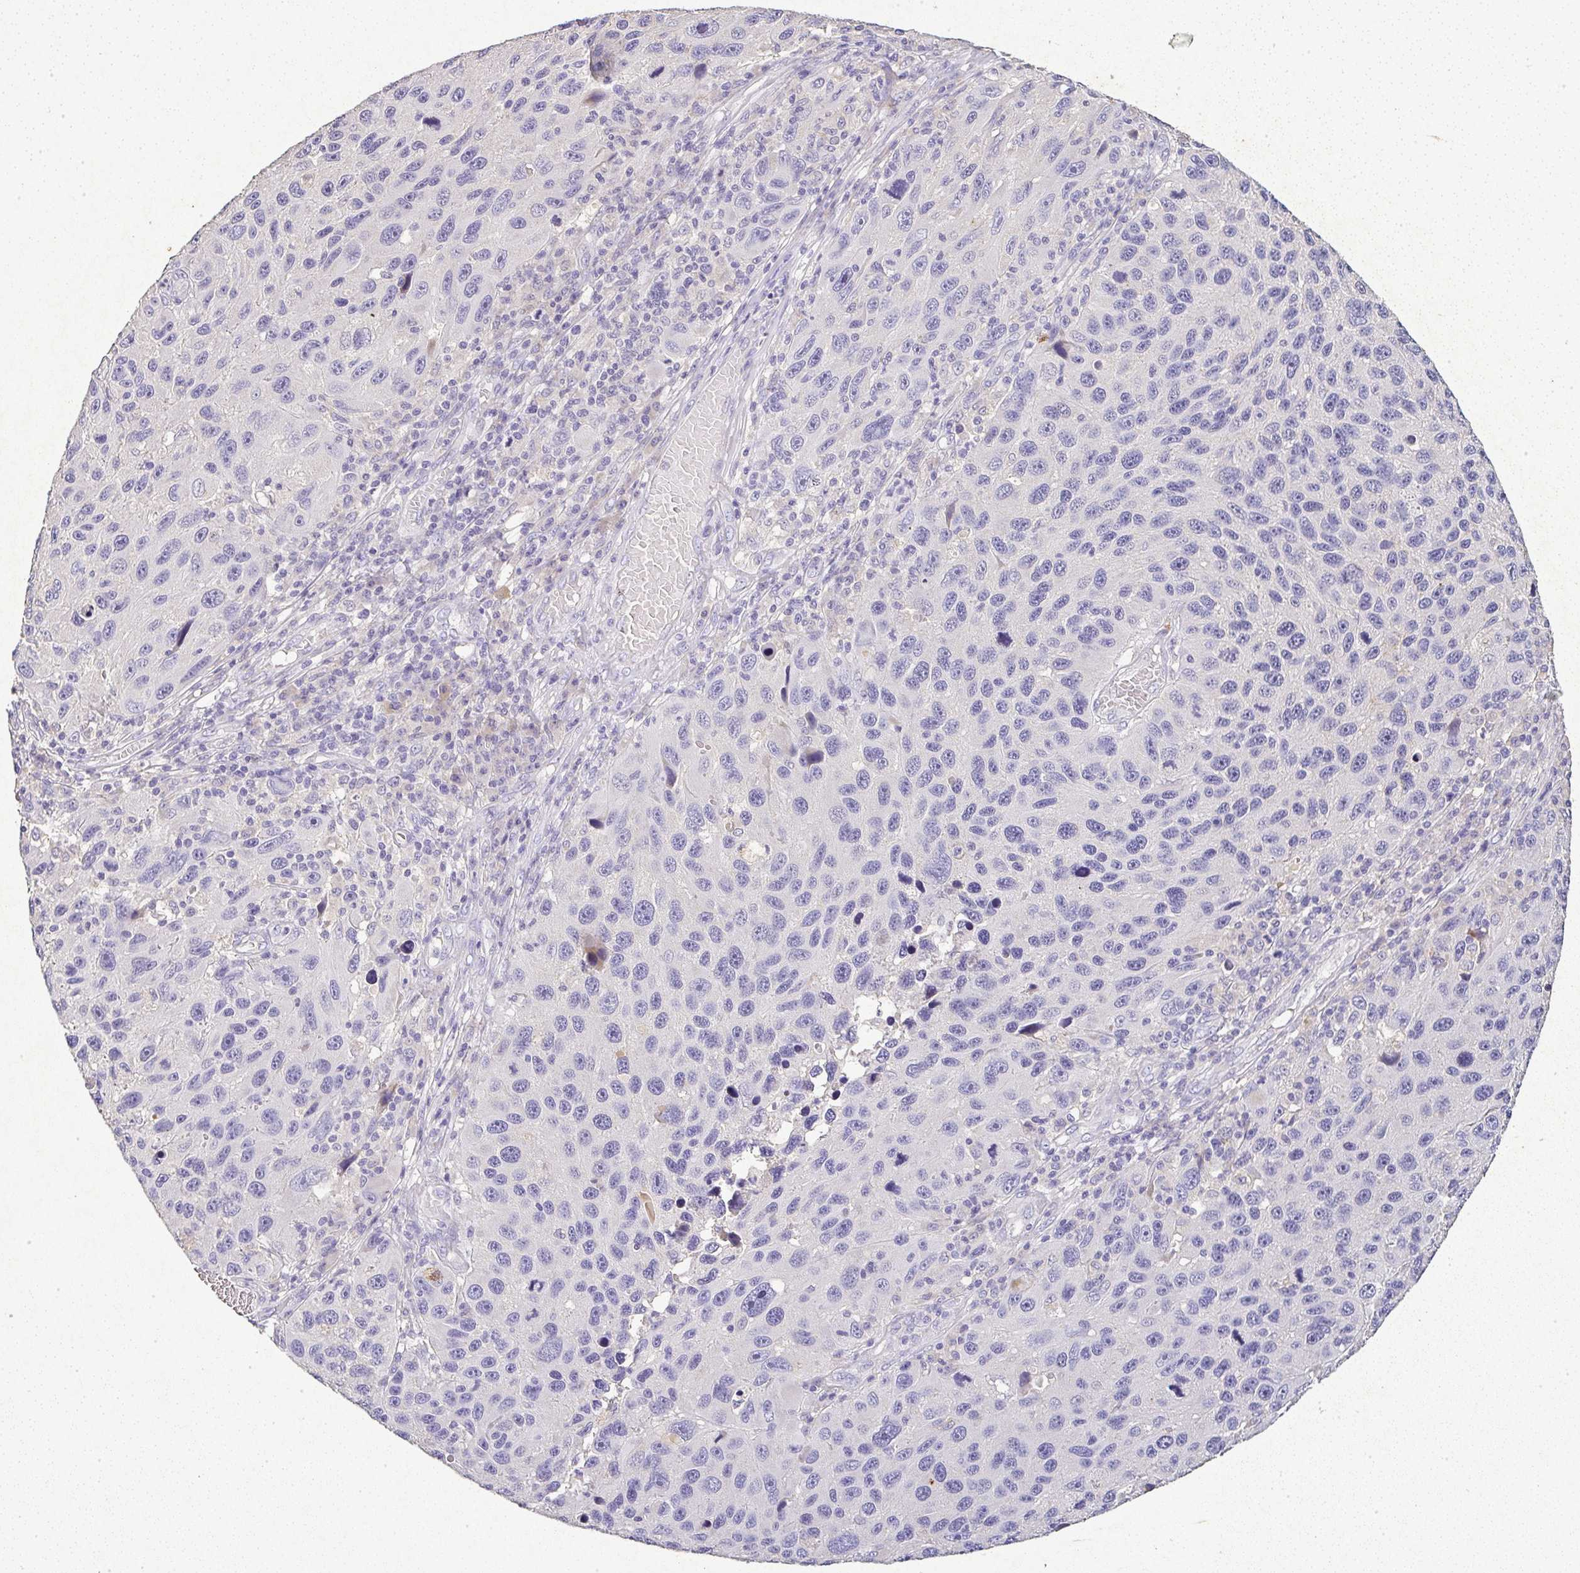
{"staining": {"intensity": "negative", "quantity": "none", "location": "none"}, "tissue": "melanoma", "cell_type": "Tumor cells", "image_type": "cancer", "snomed": [{"axis": "morphology", "description": "Malignant melanoma, NOS"}, {"axis": "topography", "description": "Skin"}], "caption": "Immunohistochemical staining of human malignant melanoma demonstrates no significant expression in tumor cells.", "gene": "RPS2", "patient": {"sex": "male", "age": 53}}